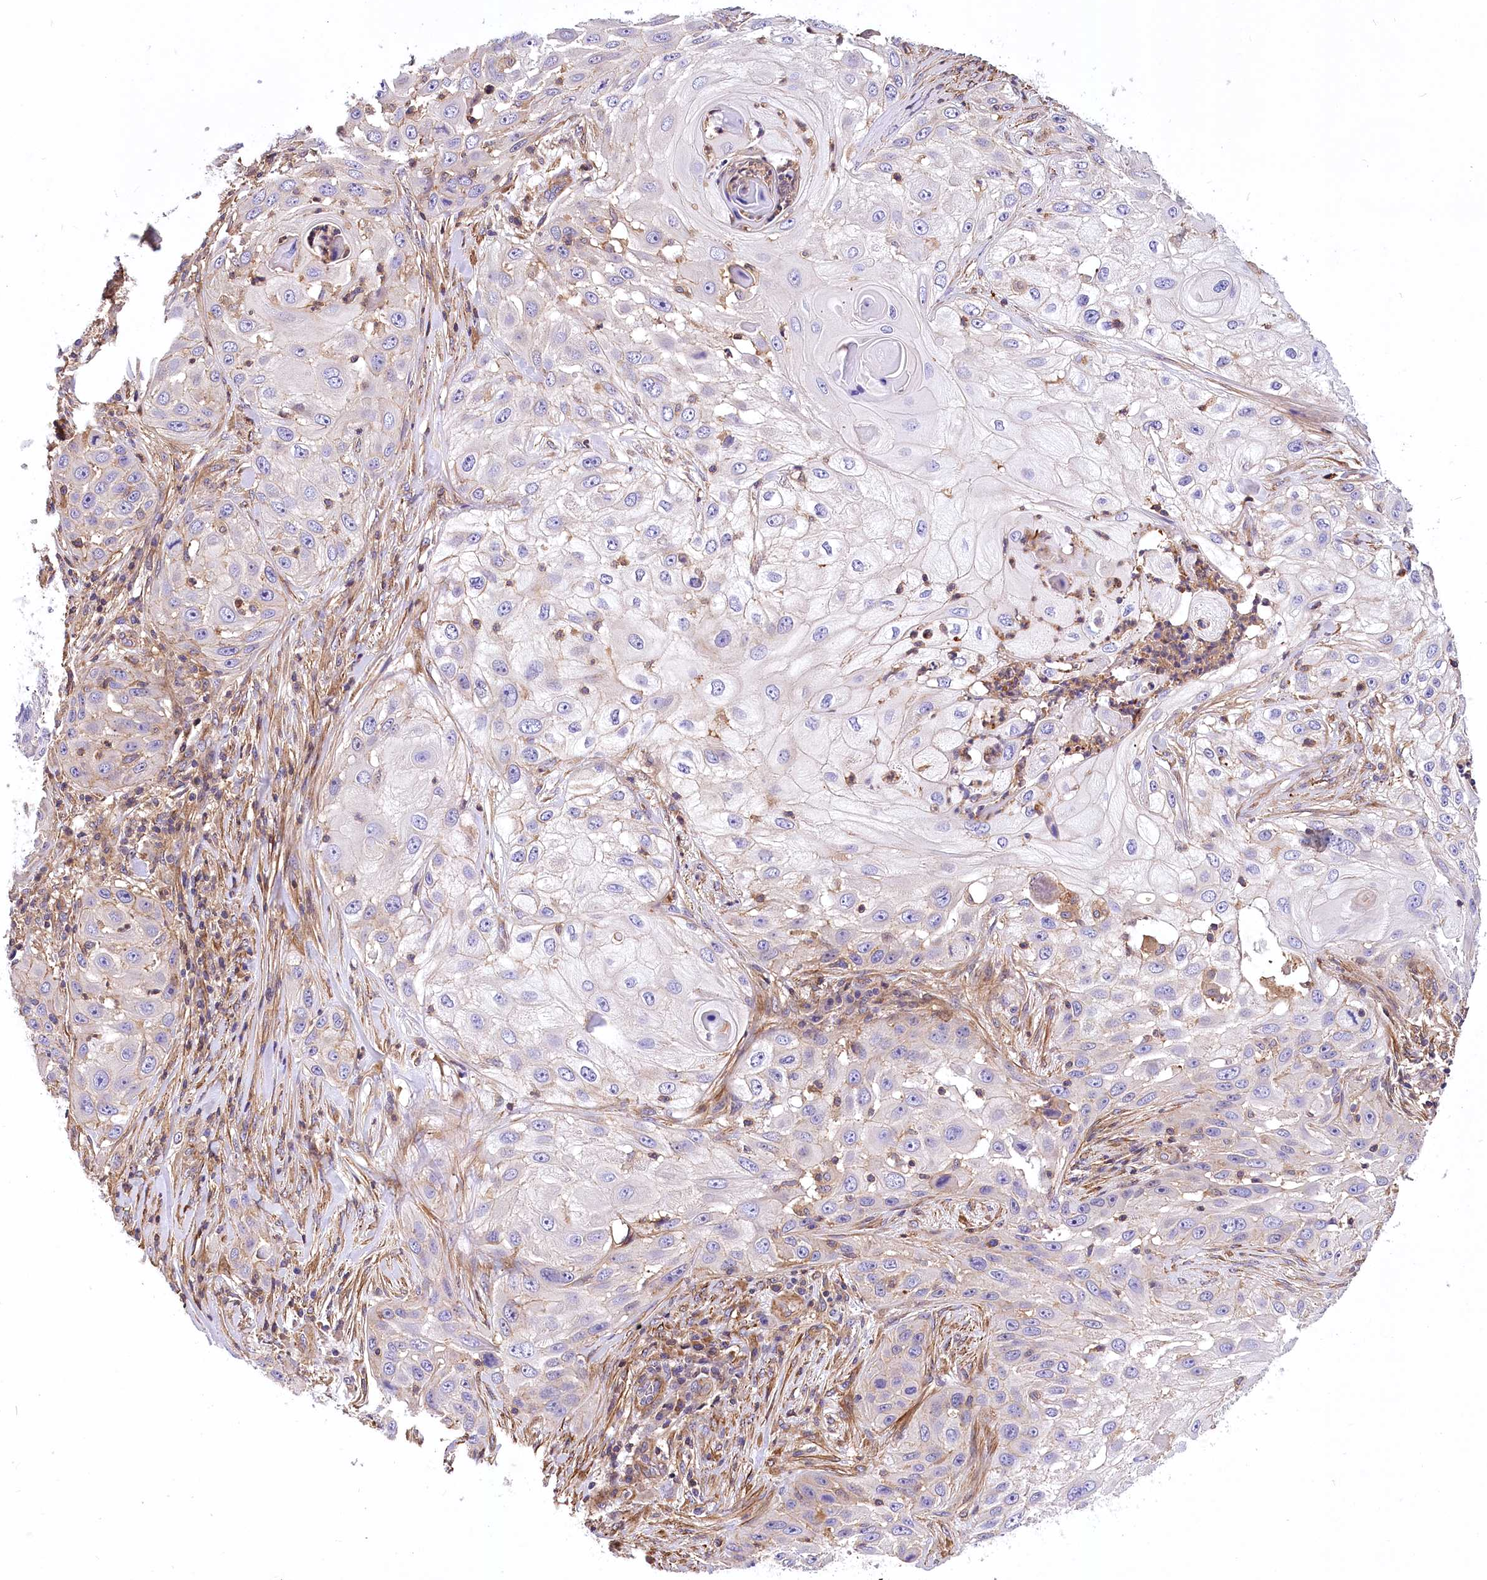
{"staining": {"intensity": "negative", "quantity": "none", "location": "none"}, "tissue": "skin cancer", "cell_type": "Tumor cells", "image_type": "cancer", "snomed": [{"axis": "morphology", "description": "Squamous cell carcinoma, NOS"}, {"axis": "topography", "description": "Skin"}], "caption": "Tumor cells are negative for protein expression in human skin cancer (squamous cell carcinoma).", "gene": "DPP3", "patient": {"sex": "female", "age": 44}}